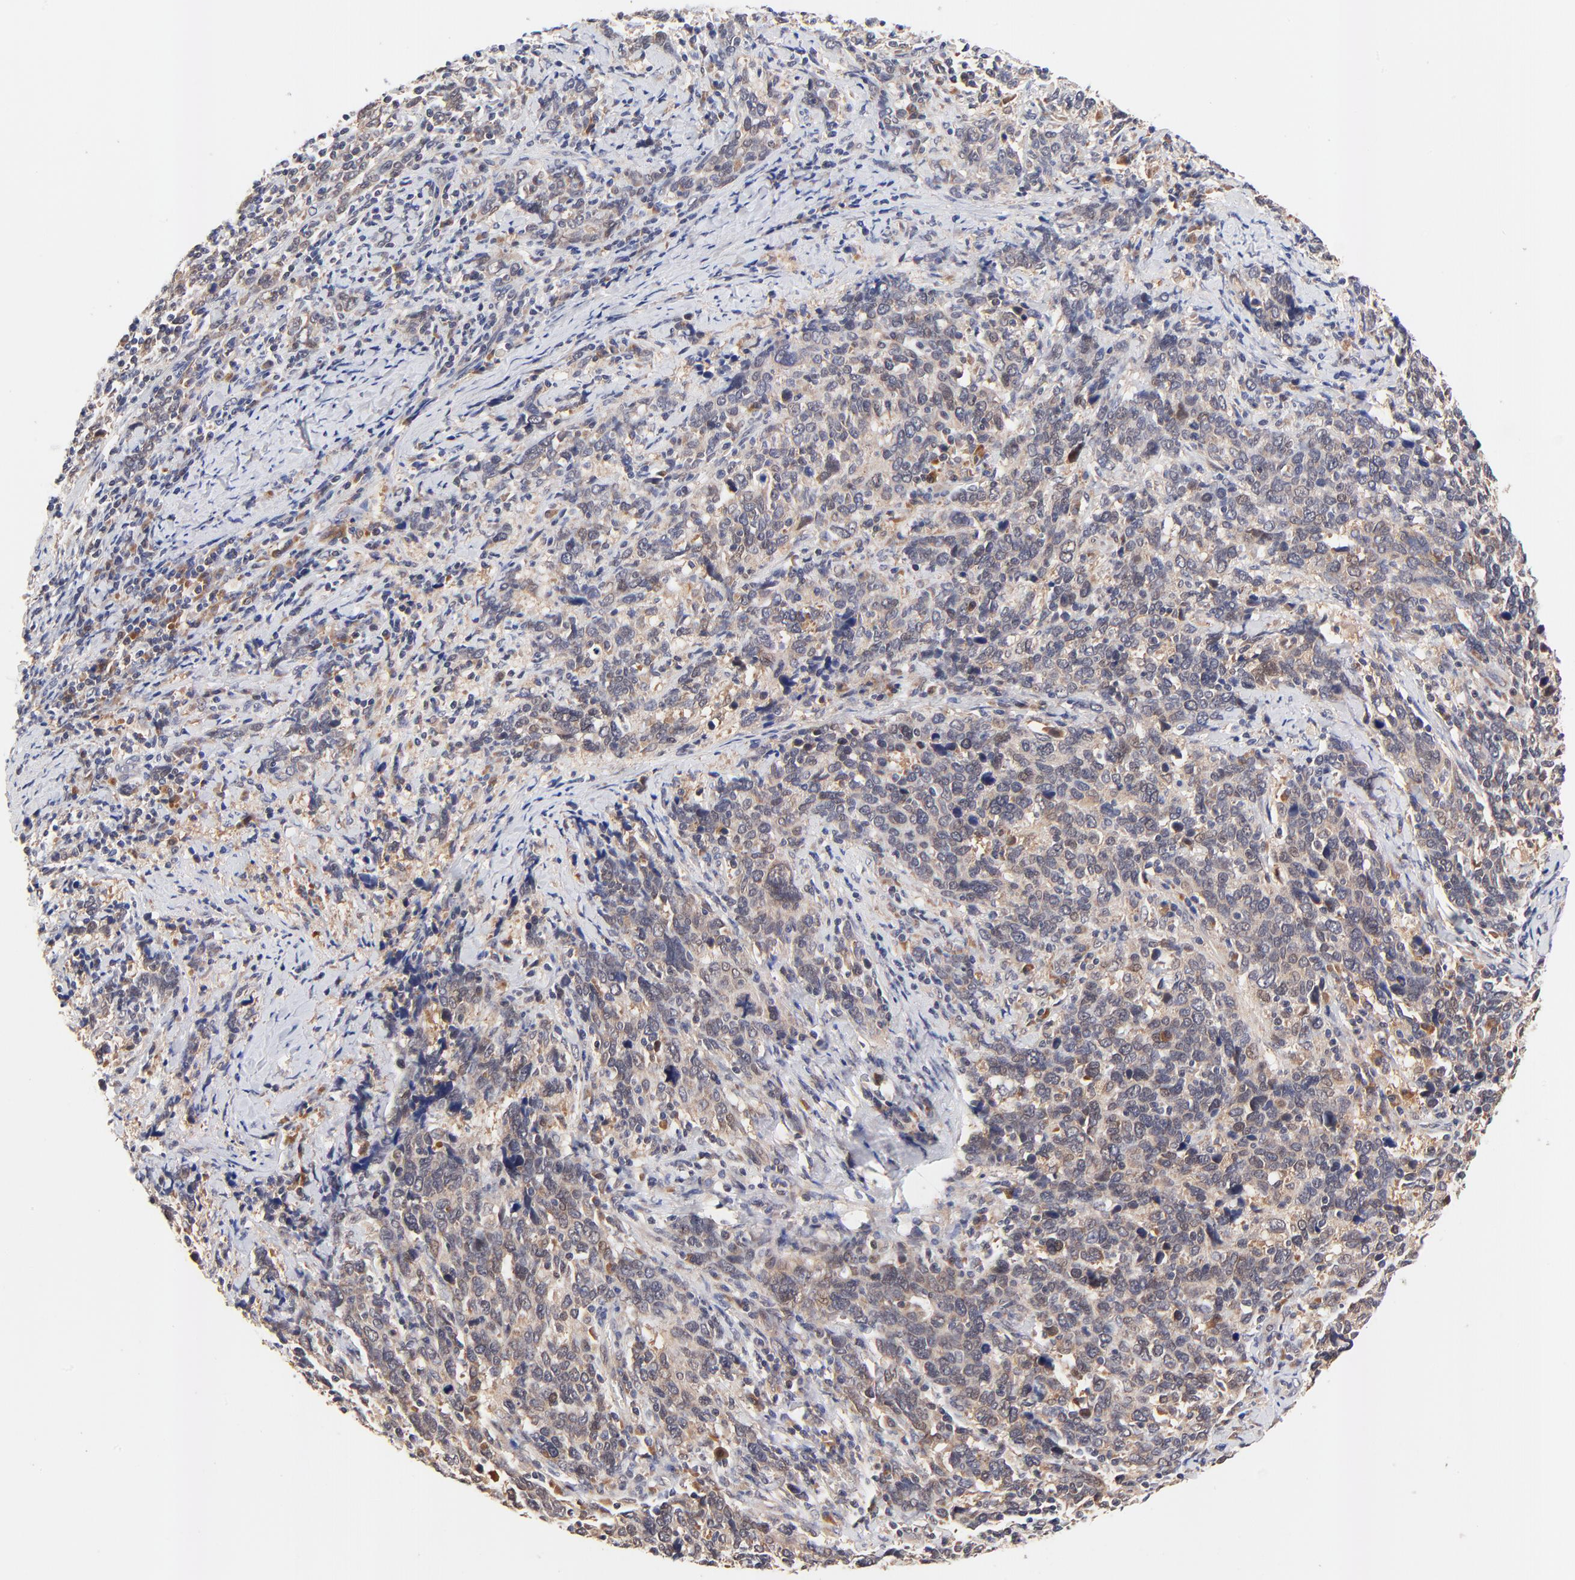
{"staining": {"intensity": "weak", "quantity": "25%-75%", "location": "cytoplasmic/membranous,nuclear"}, "tissue": "cervical cancer", "cell_type": "Tumor cells", "image_type": "cancer", "snomed": [{"axis": "morphology", "description": "Squamous cell carcinoma, NOS"}, {"axis": "topography", "description": "Cervix"}], "caption": "Immunohistochemistry (IHC) staining of cervical cancer, which reveals low levels of weak cytoplasmic/membranous and nuclear positivity in about 25%-75% of tumor cells indicating weak cytoplasmic/membranous and nuclear protein positivity. The staining was performed using DAB (3,3'-diaminobenzidine) (brown) for protein detection and nuclei were counterstained in hematoxylin (blue).", "gene": "TXNL1", "patient": {"sex": "female", "age": 41}}